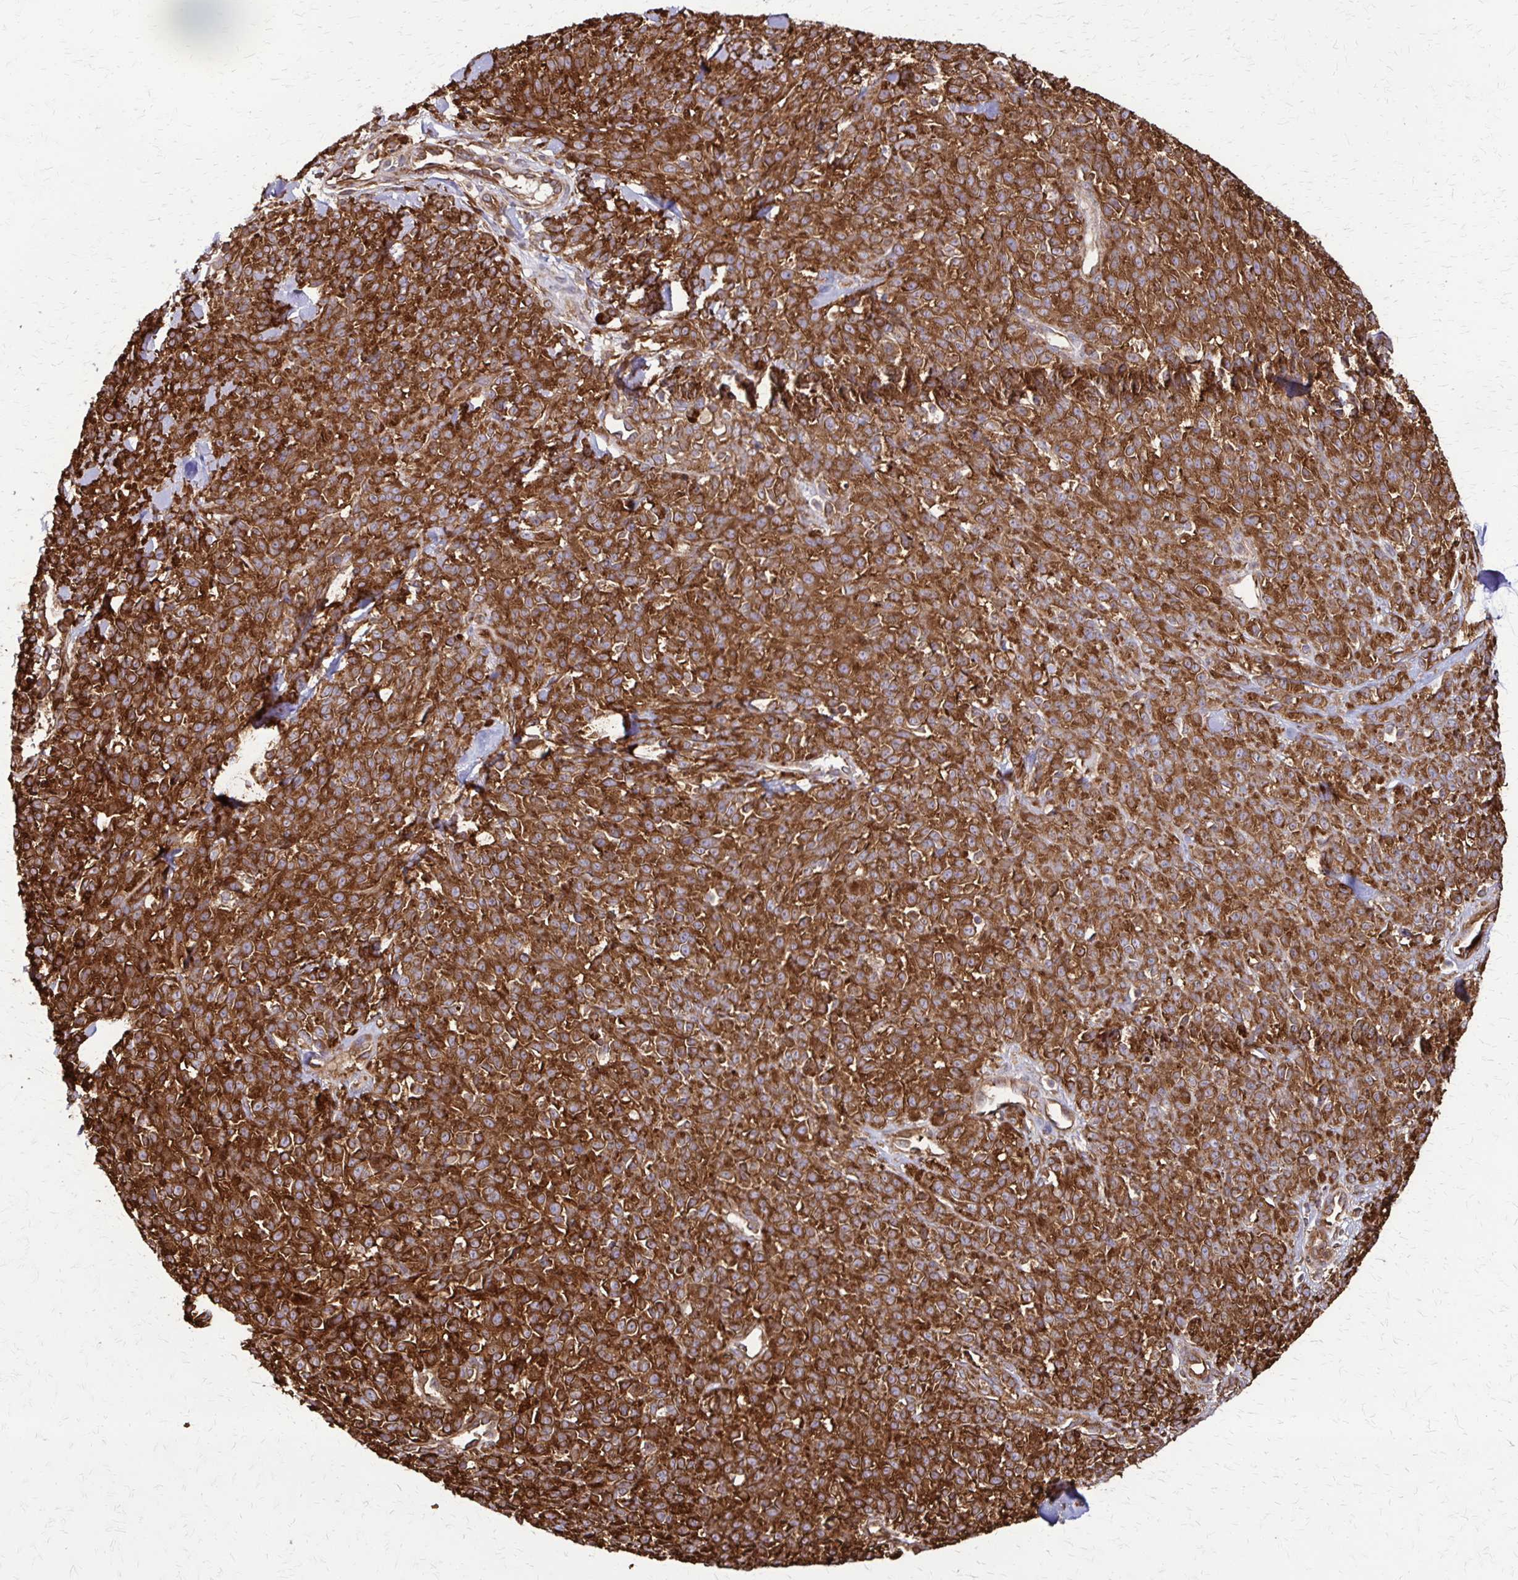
{"staining": {"intensity": "strong", "quantity": ">75%", "location": "cytoplasmic/membranous"}, "tissue": "melanoma", "cell_type": "Tumor cells", "image_type": "cancer", "snomed": [{"axis": "morphology", "description": "Malignant melanoma, NOS"}, {"axis": "topography", "description": "Skin"}, {"axis": "topography", "description": "Skin of trunk"}], "caption": "Protein expression analysis of melanoma exhibits strong cytoplasmic/membranous expression in approximately >75% of tumor cells.", "gene": "EEF2", "patient": {"sex": "male", "age": 74}}